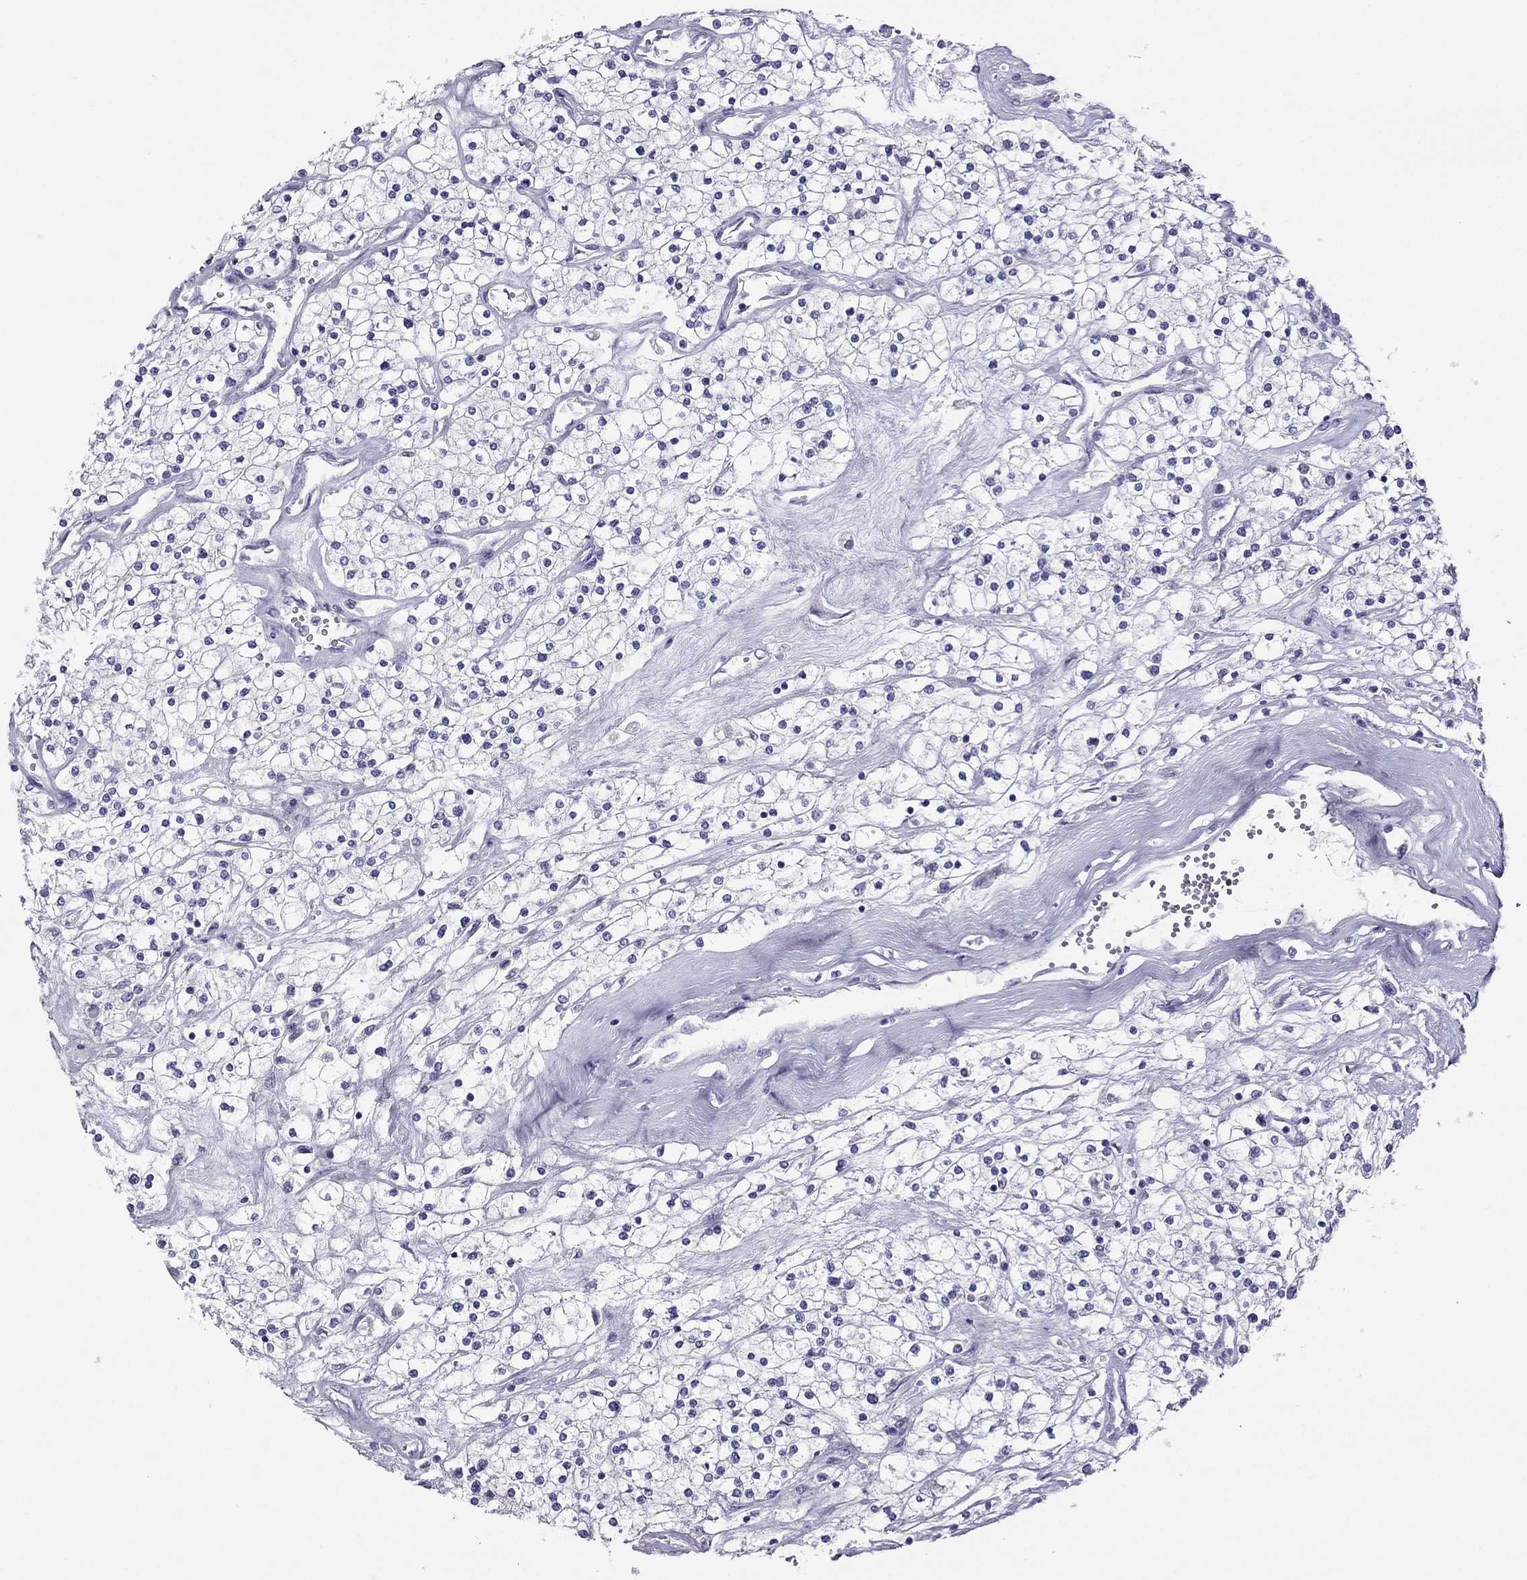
{"staining": {"intensity": "negative", "quantity": "none", "location": "none"}, "tissue": "renal cancer", "cell_type": "Tumor cells", "image_type": "cancer", "snomed": [{"axis": "morphology", "description": "Adenocarcinoma, NOS"}, {"axis": "topography", "description": "Kidney"}], "caption": "Tumor cells are negative for protein expression in human adenocarcinoma (renal).", "gene": "MAEL", "patient": {"sex": "male", "age": 80}}